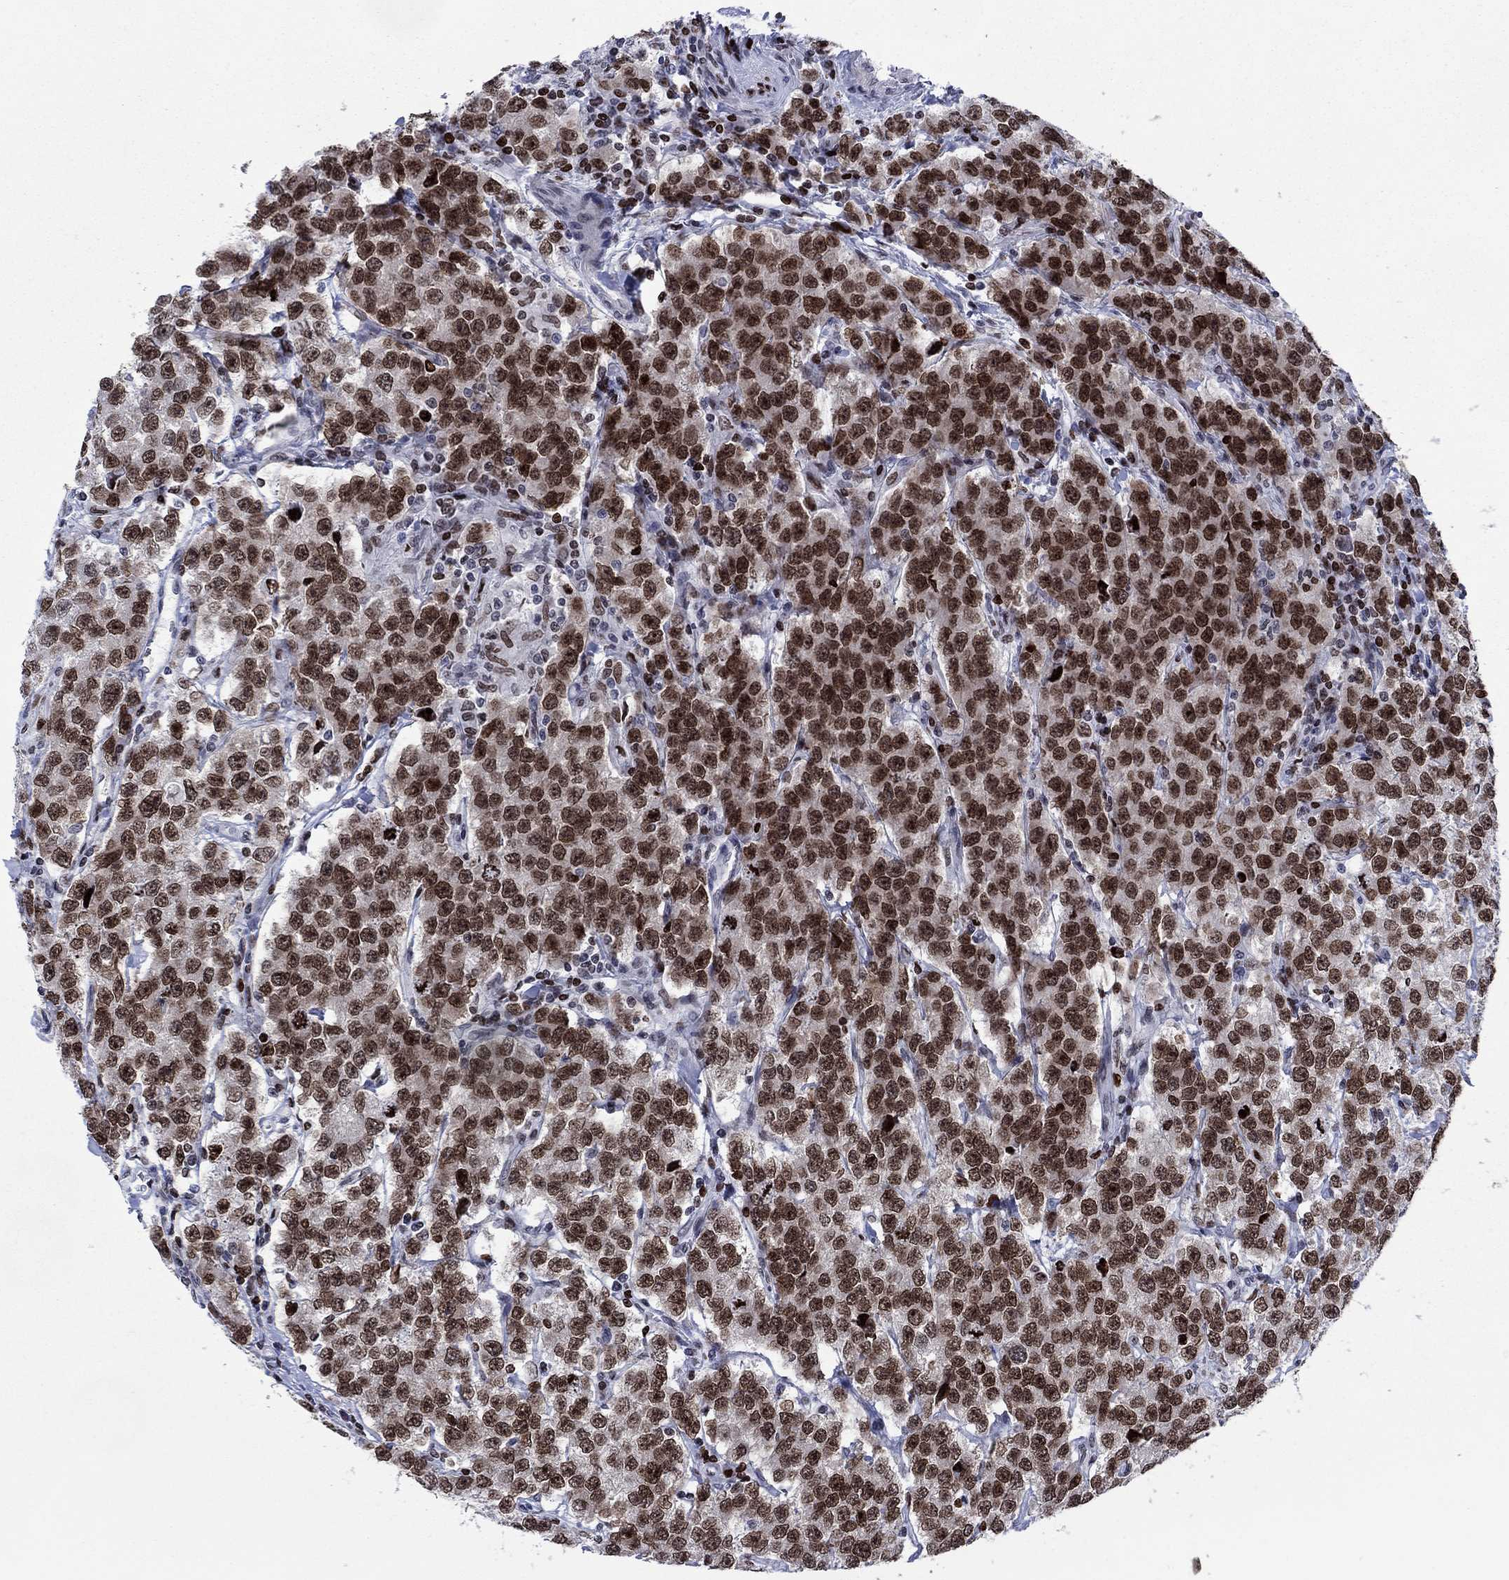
{"staining": {"intensity": "strong", "quantity": "25%-75%", "location": "nuclear"}, "tissue": "testis cancer", "cell_type": "Tumor cells", "image_type": "cancer", "snomed": [{"axis": "morphology", "description": "Seminoma, NOS"}, {"axis": "topography", "description": "Testis"}], "caption": "Testis seminoma stained for a protein displays strong nuclear positivity in tumor cells. Nuclei are stained in blue.", "gene": "HMGA1", "patient": {"sex": "male", "age": 59}}